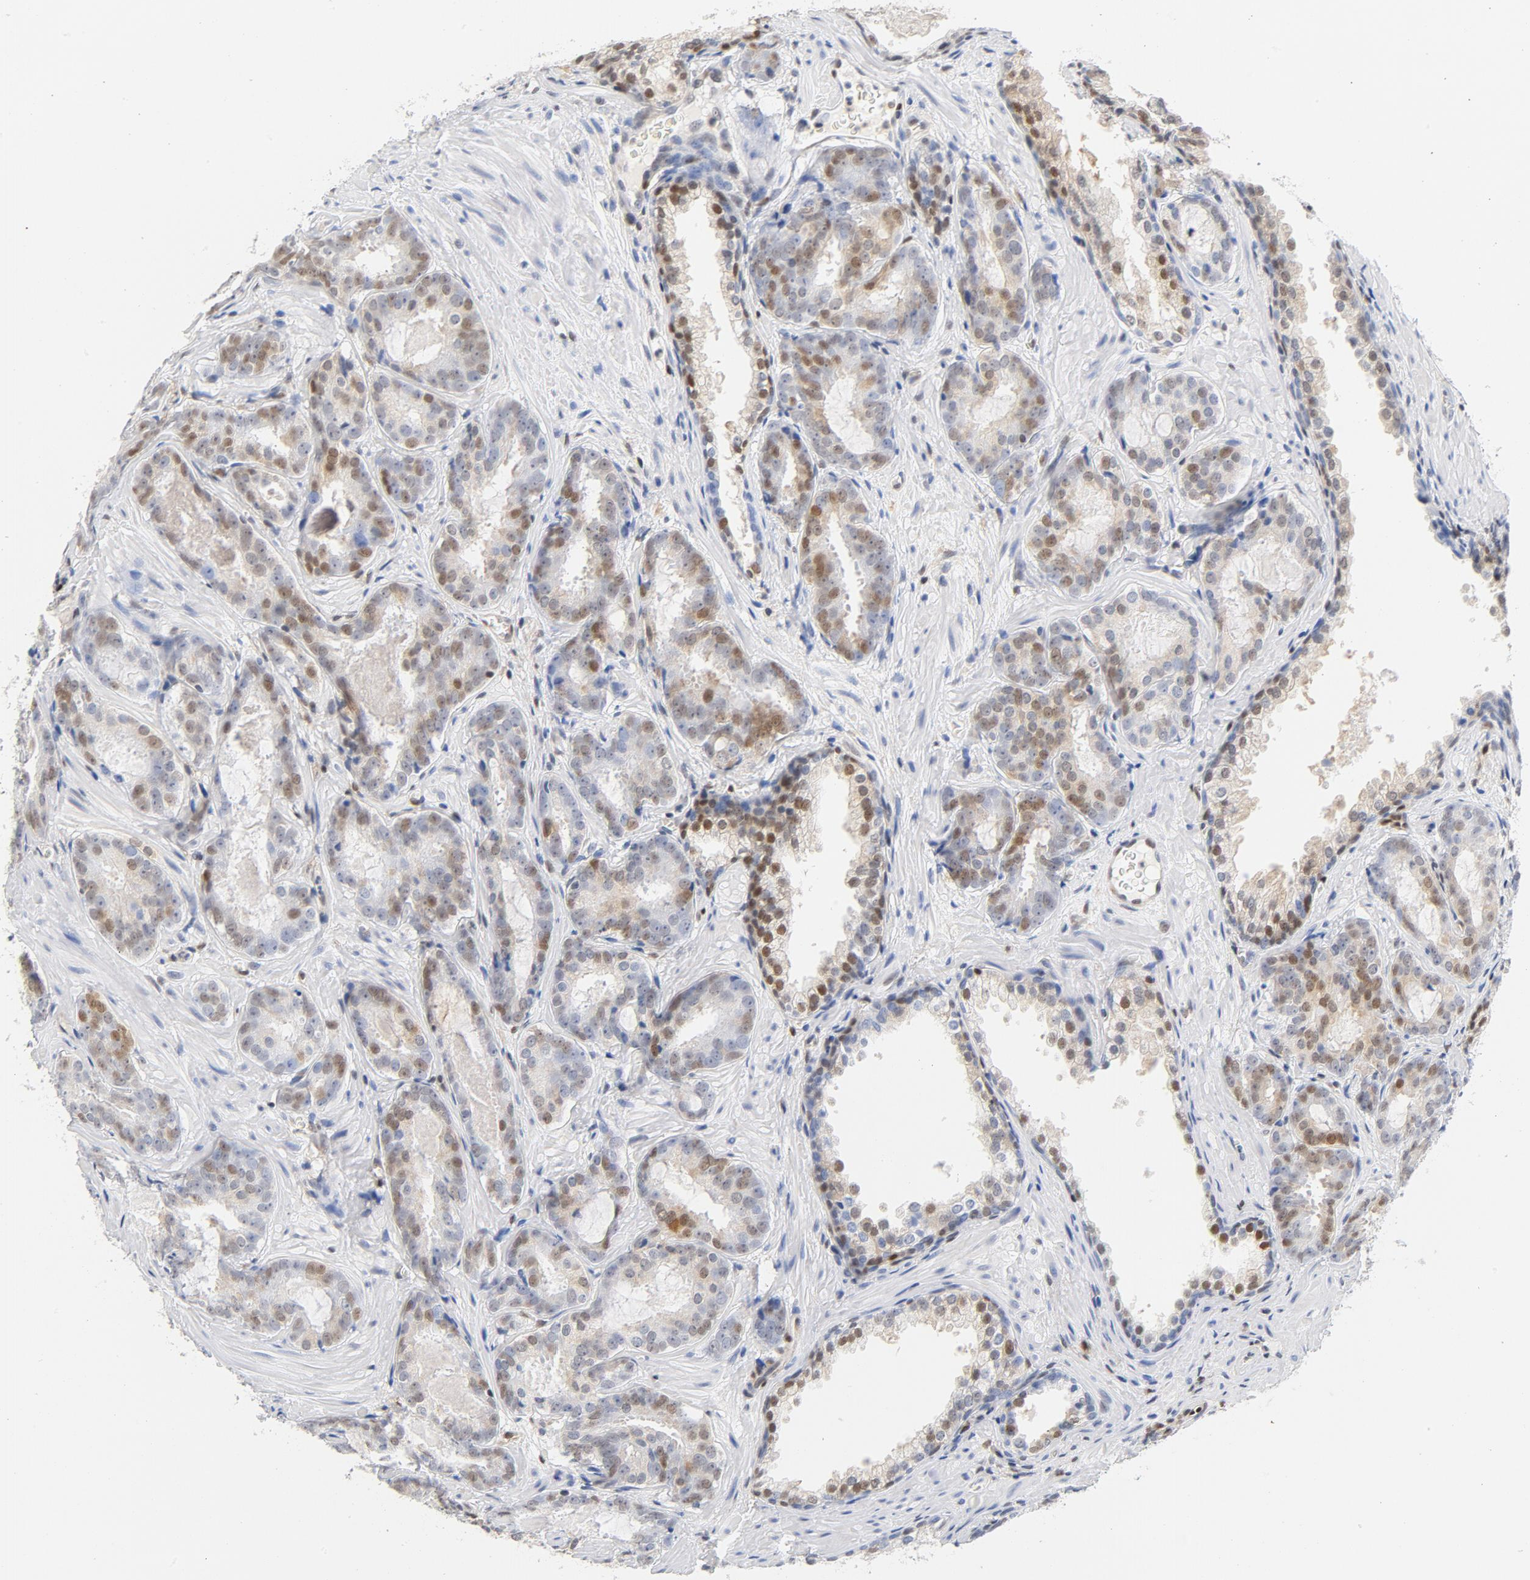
{"staining": {"intensity": "moderate", "quantity": "25%-75%", "location": "cytoplasmic/membranous,nuclear"}, "tissue": "prostate cancer", "cell_type": "Tumor cells", "image_type": "cancer", "snomed": [{"axis": "morphology", "description": "Adenocarcinoma, Medium grade"}, {"axis": "topography", "description": "Prostate"}], "caption": "Prostate adenocarcinoma (medium-grade) stained with a protein marker shows moderate staining in tumor cells.", "gene": "CDKN1B", "patient": {"sex": "male", "age": 64}}